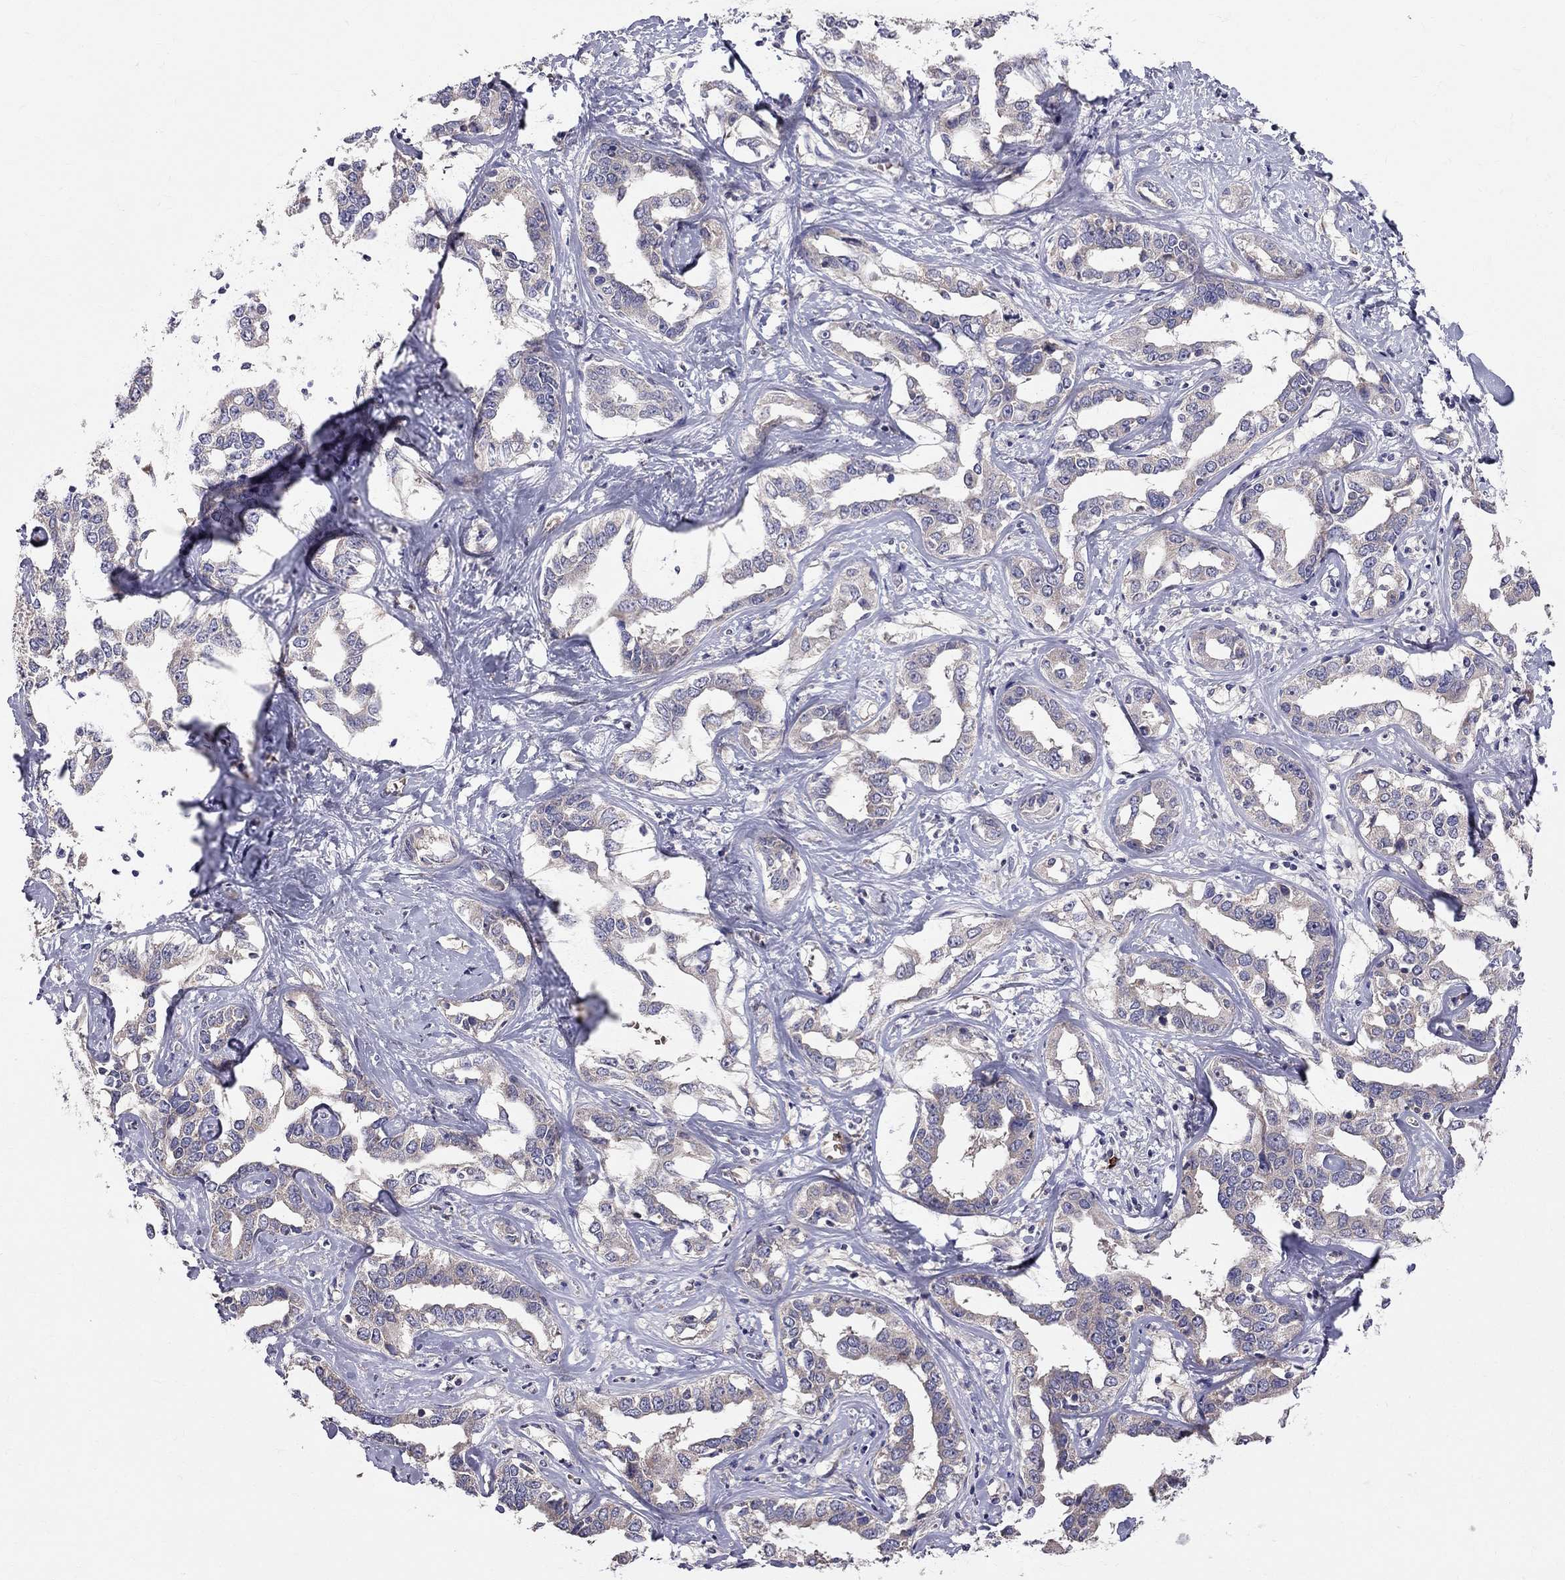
{"staining": {"intensity": "weak", "quantity": "<25%", "location": "cytoplasmic/membranous"}, "tissue": "liver cancer", "cell_type": "Tumor cells", "image_type": "cancer", "snomed": [{"axis": "morphology", "description": "Cholangiocarcinoma"}, {"axis": "topography", "description": "Liver"}], "caption": "IHC of human liver cancer exhibits no staining in tumor cells. (Immunohistochemistry (ihc), brightfield microscopy, high magnification).", "gene": "PIK3CG", "patient": {"sex": "male", "age": 59}}